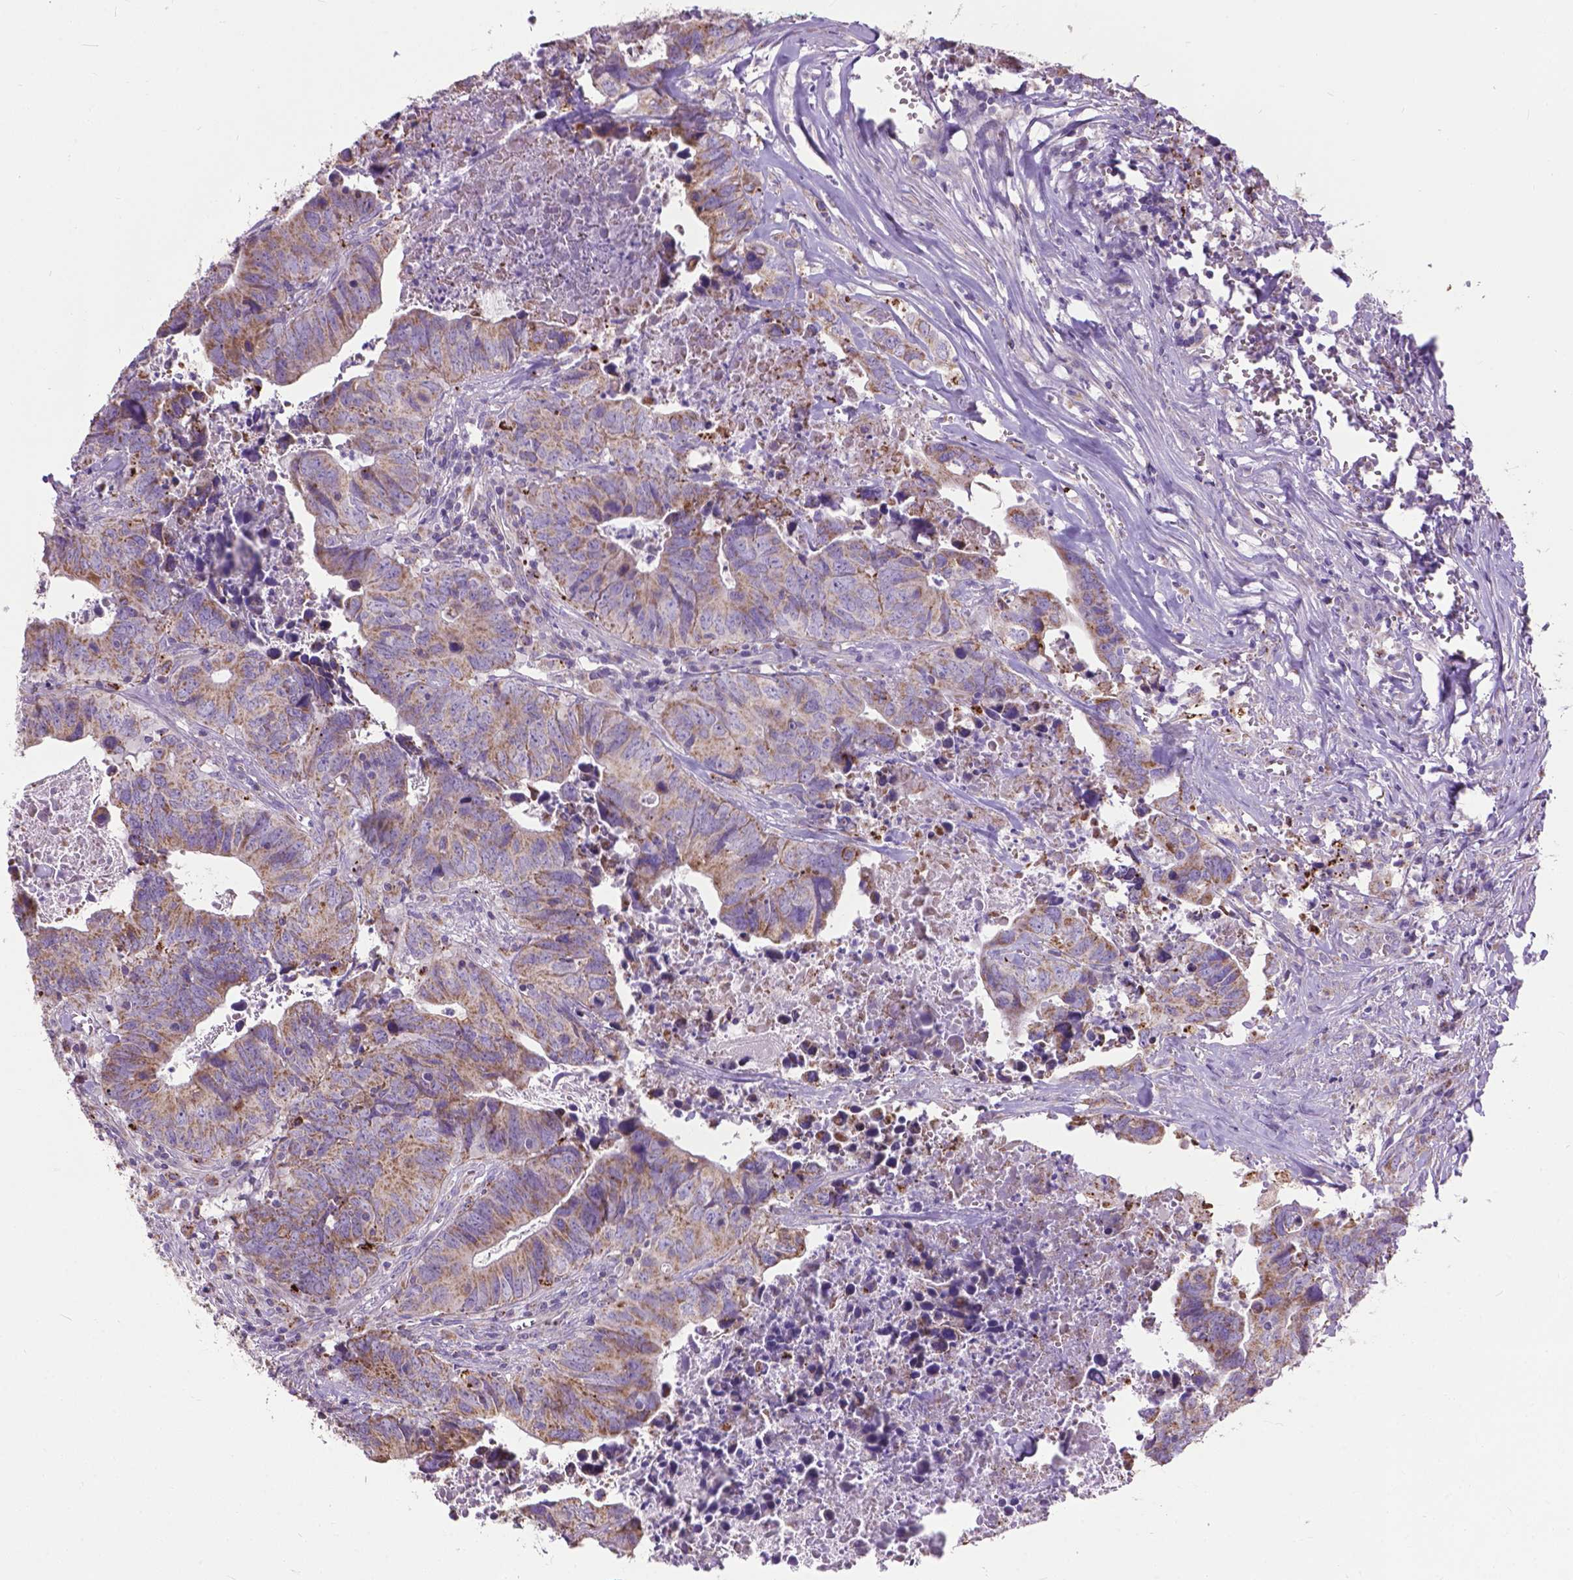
{"staining": {"intensity": "moderate", "quantity": ">75%", "location": "cytoplasmic/membranous"}, "tissue": "colorectal cancer", "cell_type": "Tumor cells", "image_type": "cancer", "snomed": [{"axis": "morphology", "description": "Adenocarcinoma, NOS"}, {"axis": "topography", "description": "Colon"}], "caption": "There is medium levels of moderate cytoplasmic/membranous expression in tumor cells of adenocarcinoma (colorectal), as demonstrated by immunohistochemical staining (brown color).", "gene": "VDAC1", "patient": {"sex": "female", "age": 82}}